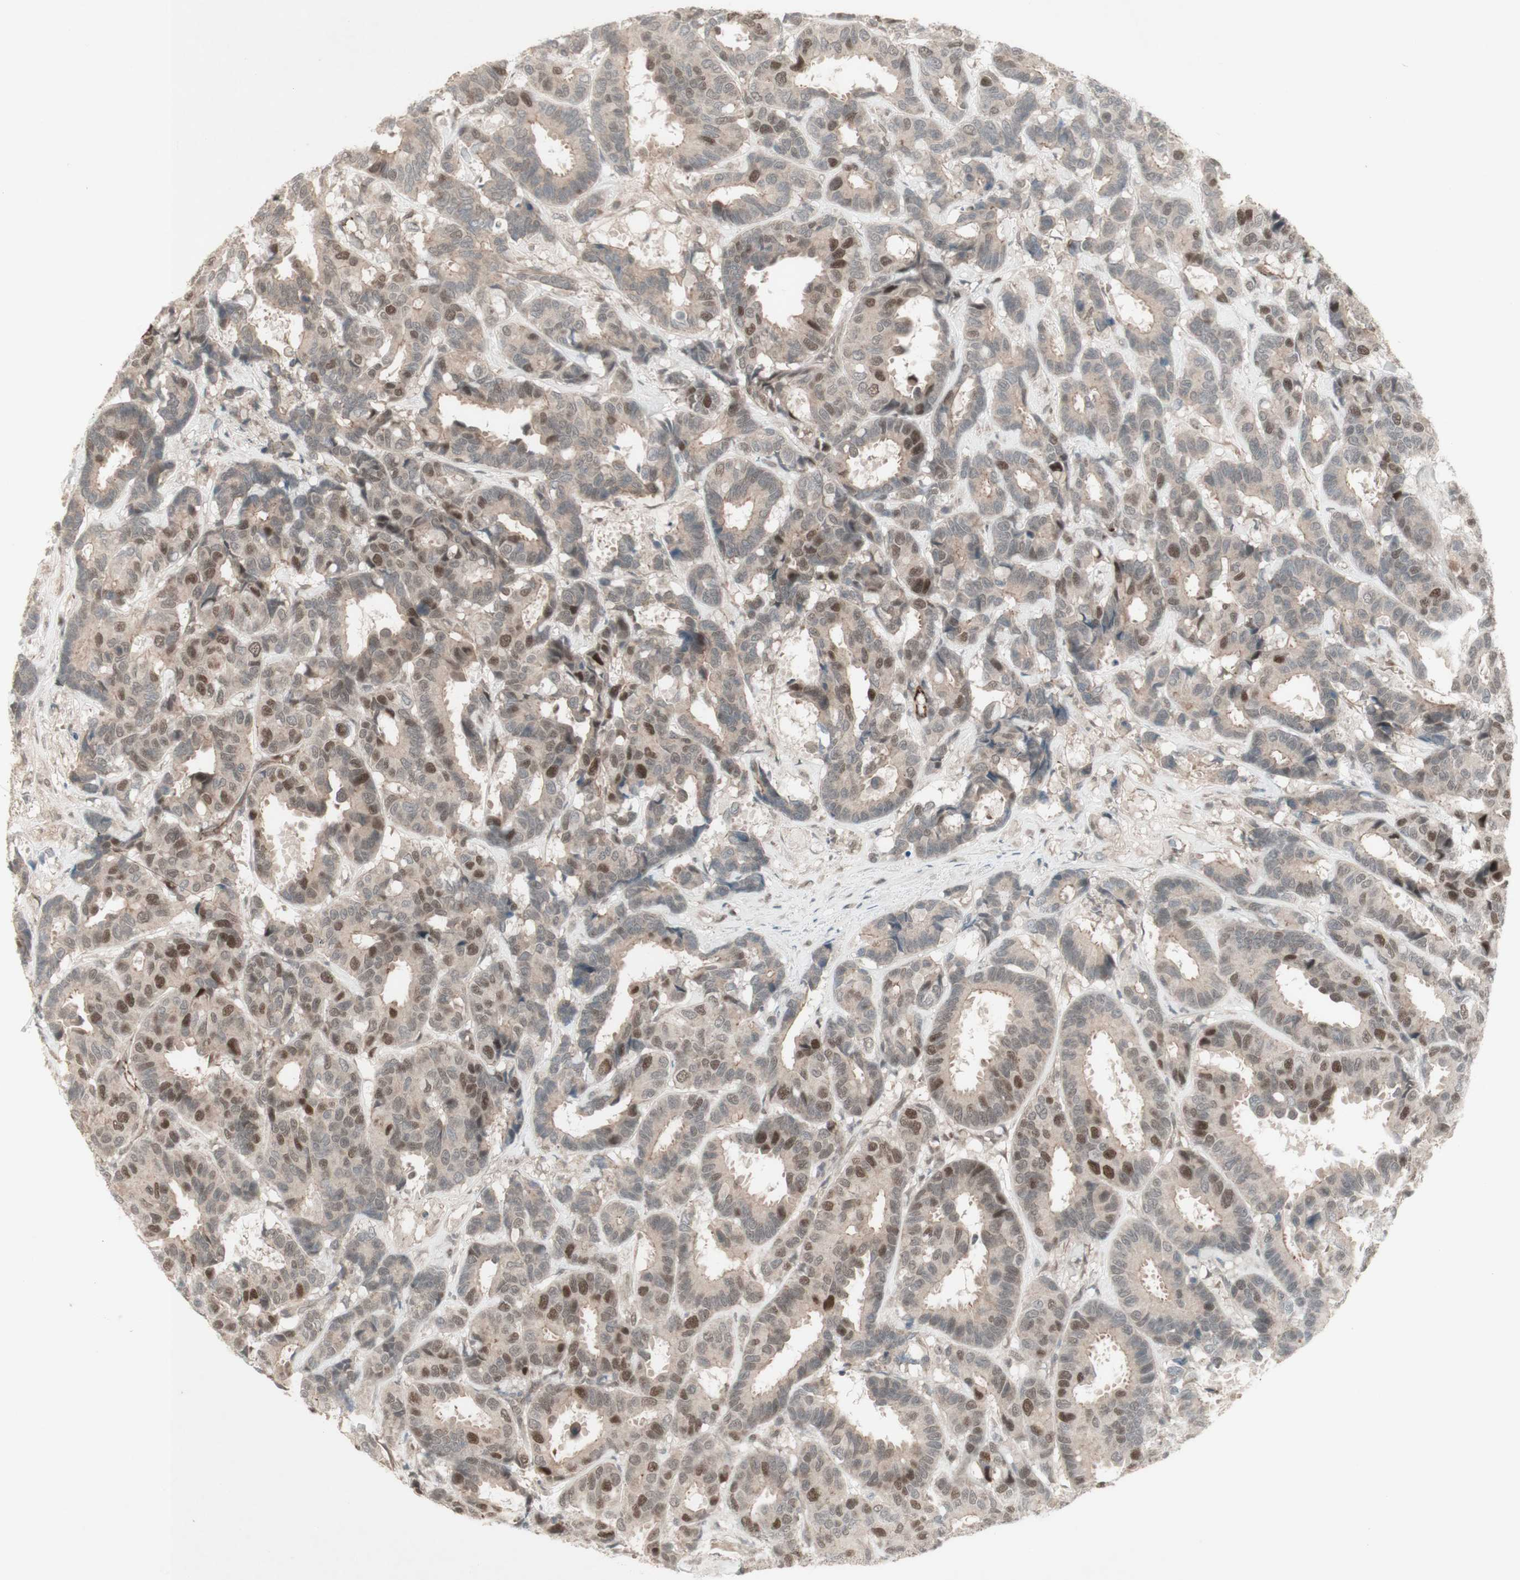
{"staining": {"intensity": "moderate", "quantity": "25%-75%", "location": "cytoplasmic/membranous,nuclear"}, "tissue": "breast cancer", "cell_type": "Tumor cells", "image_type": "cancer", "snomed": [{"axis": "morphology", "description": "Duct carcinoma"}, {"axis": "topography", "description": "Breast"}], "caption": "Protein expression analysis of invasive ductal carcinoma (breast) reveals moderate cytoplasmic/membranous and nuclear expression in about 25%-75% of tumor cells. (DAB (3,3'-diaminobenzidine) IHC, brown staining for protein, blue staining for nuclei).", "gene": "MSH6", "patient": {"sex": "female", "age": 87}}